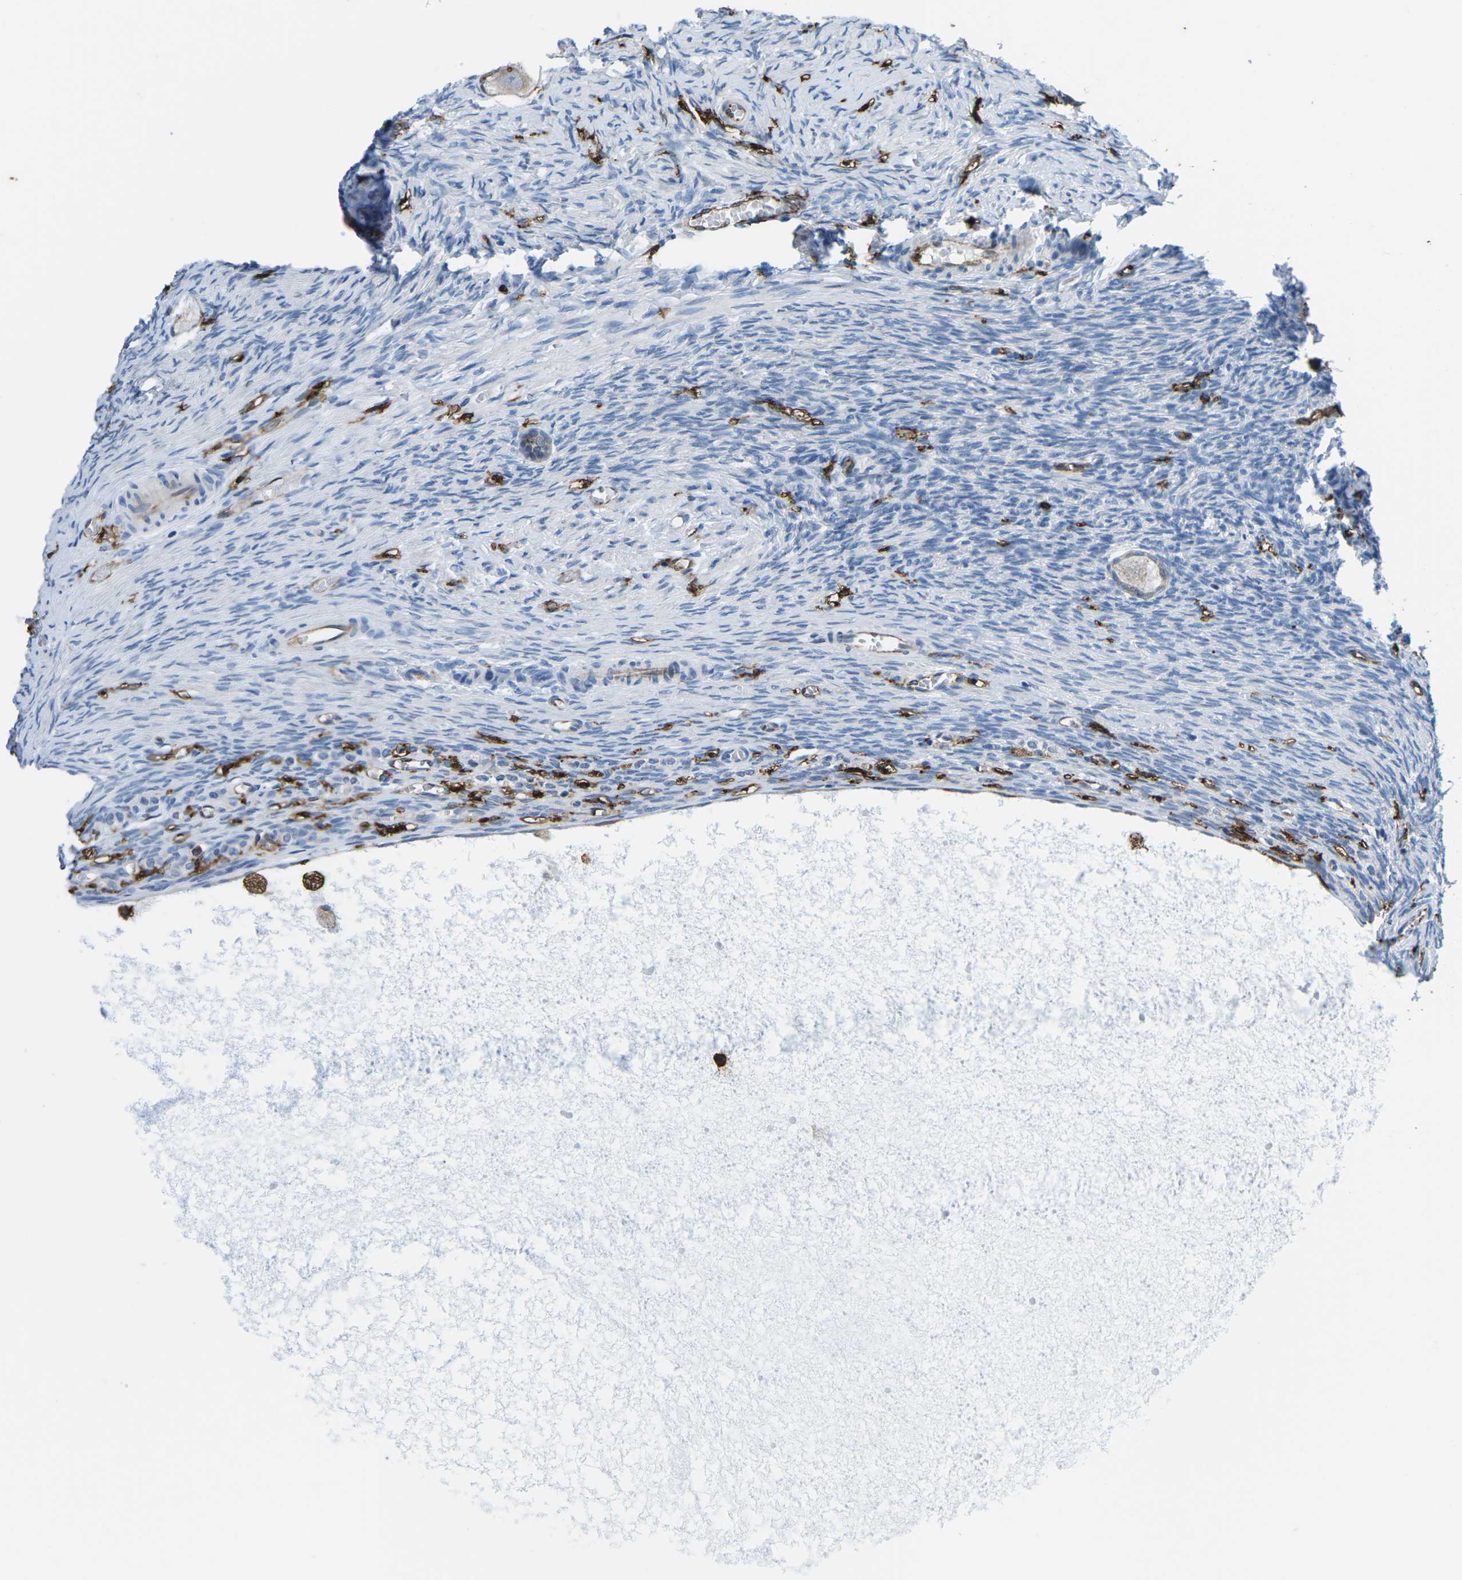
{"staining": {"intensity": "weak", "quantity": "<25%", "location": "cytoplasmic/membranous"}, "tissue": "ovary", "cell_type": "Follicle cells", "image_type": "normal", "snomed": [{"axis": "morphology", "description": "Normal tissue, NOS"}, {"axis": "topography", "description": "Ovary"}], "caption": "Image shows no significant protein positivity in follicle cells of normal ovary.", "gene": "PTPN1", "patient": {"sex": "female", "age": 27}}